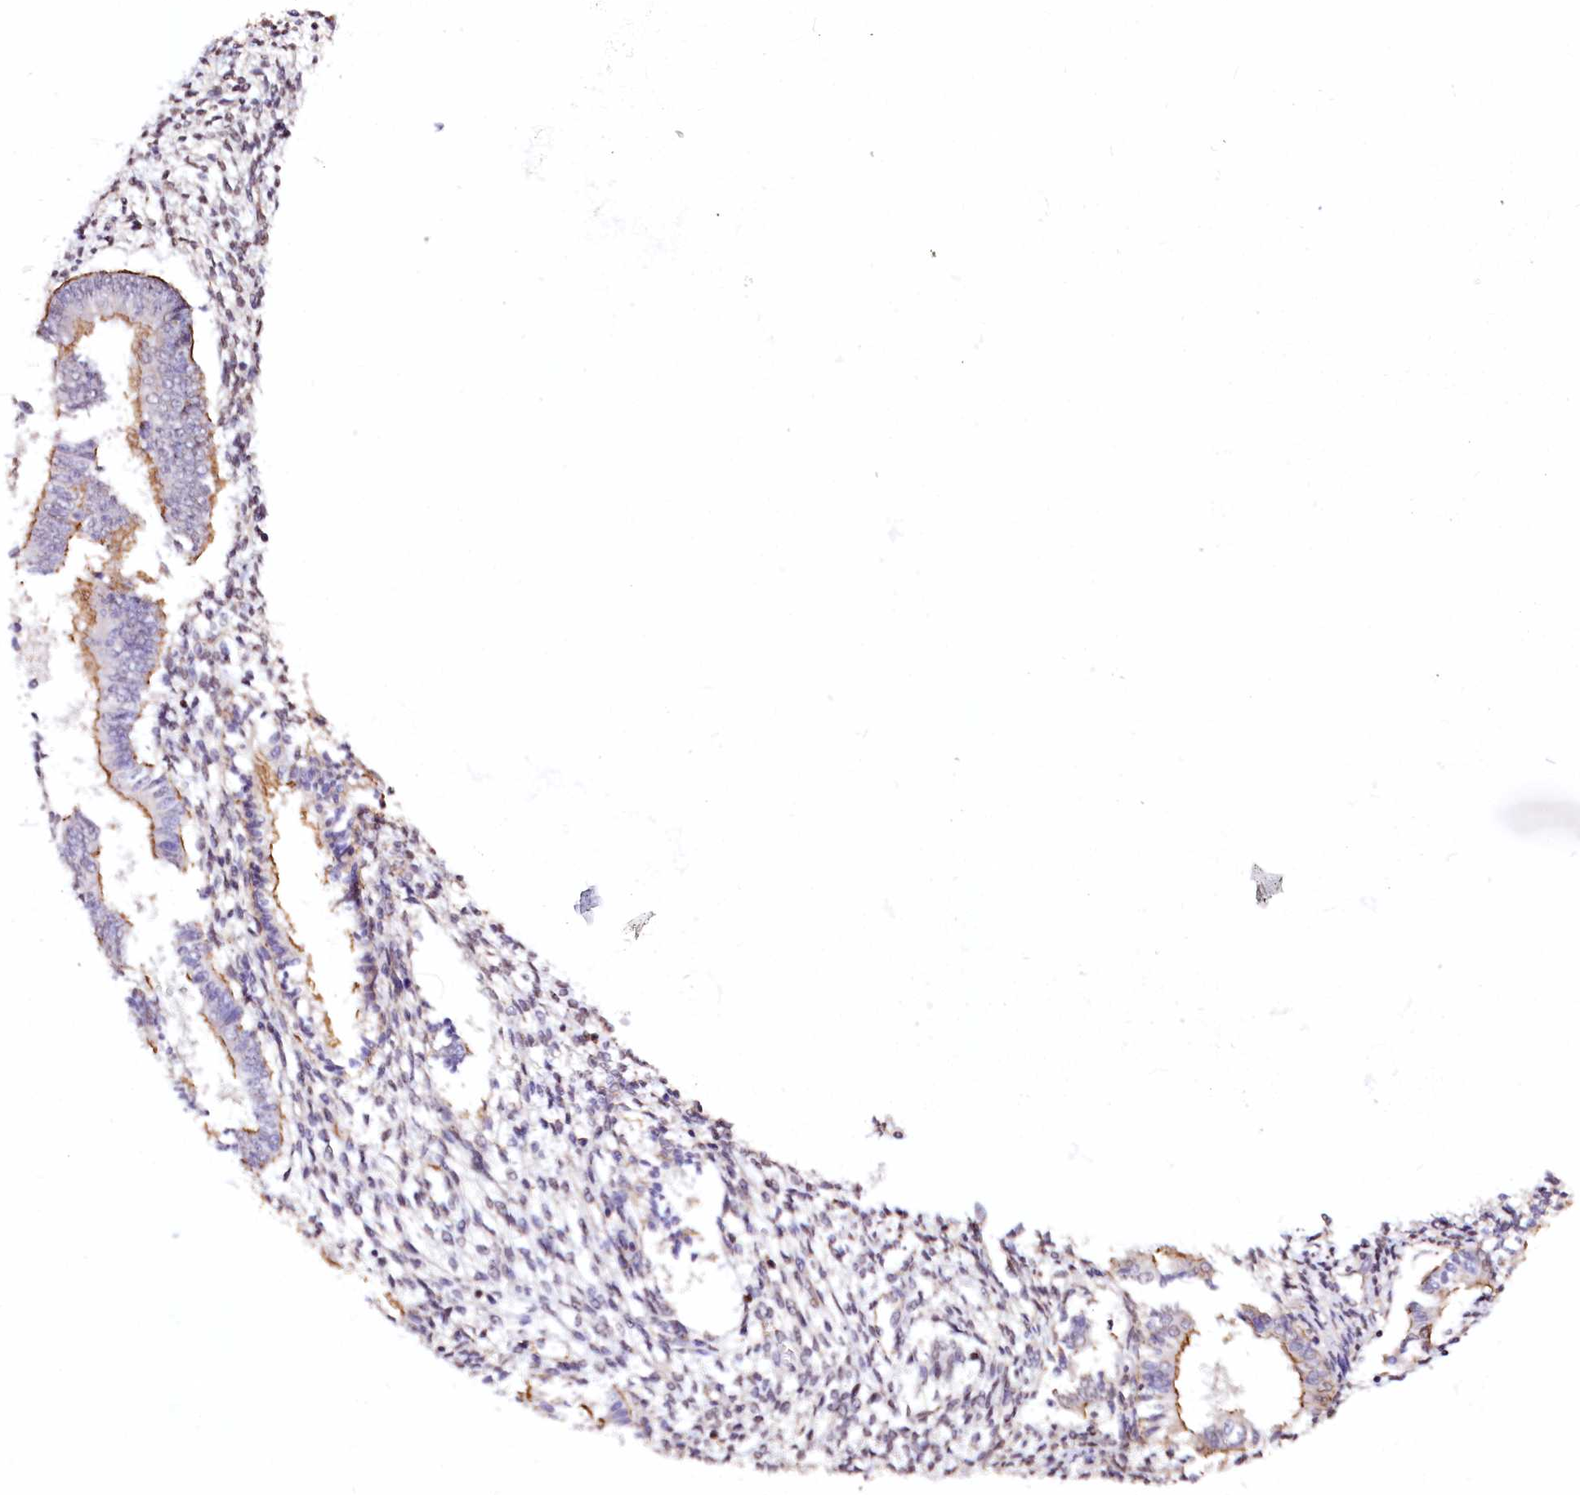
{"staining": {"intensity": "negative", "quantity": "none", "location": "none"}, "tissue": "endometrium", "cell_type": "Cells in endometrial stroma", "image_type": "normal", "snomed": [{"axis": "morphology", "description": "Normal tissue, NOS"}, {"axis": "topography", "description": "Uterus"}, {"axis": "topography", "description": "Endometrium"}], "caption": "The IHC photomicrograph has no significant staining in cells in endometrial stroma of endometrium.", "gene": "ST7", "patient": {"sex": "female", "age": 48}}